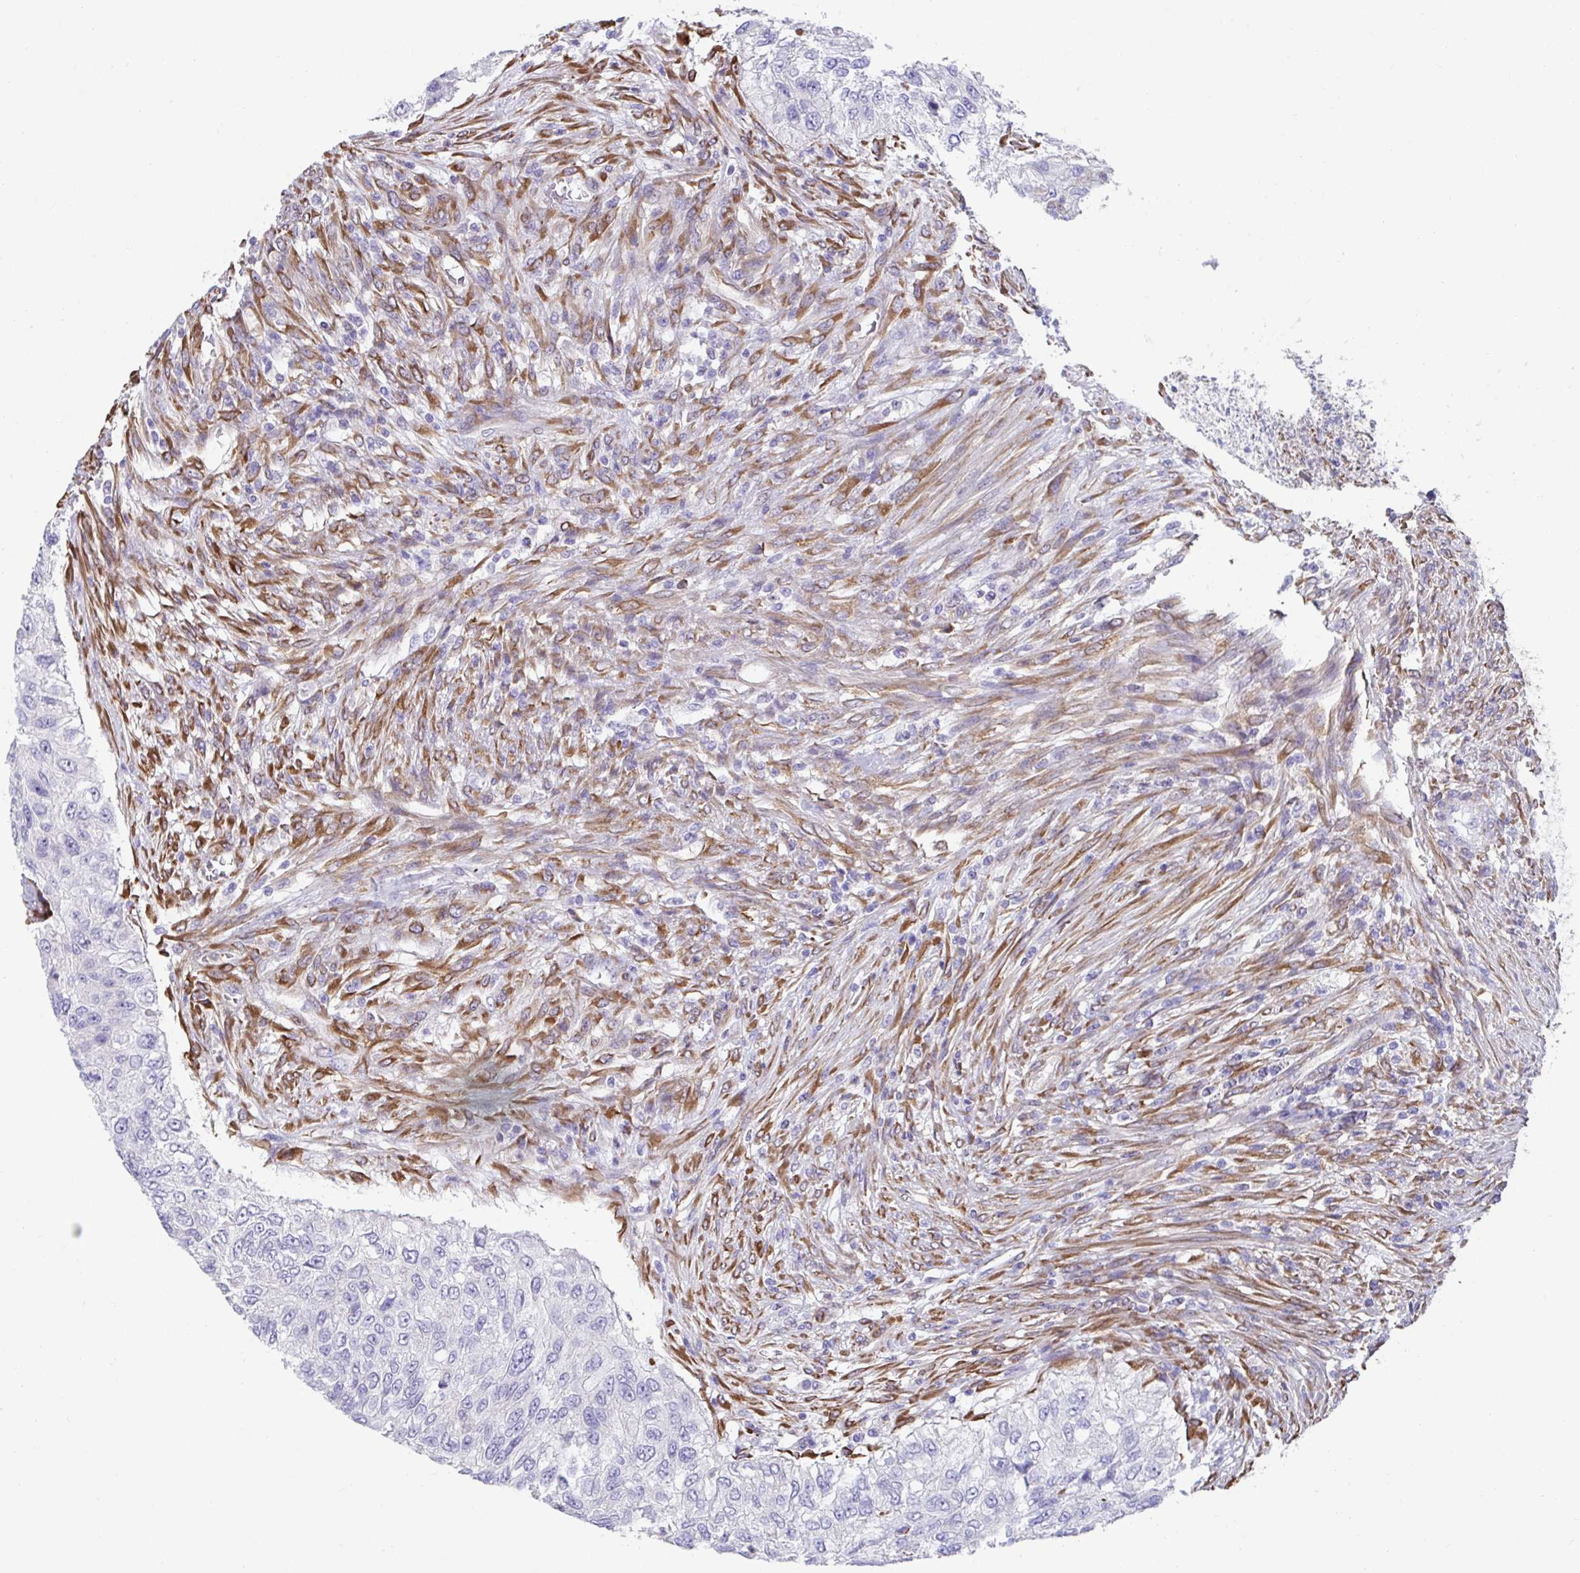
{"staining": {"intensity": "negative", "quantity": "none", "location": "none"}, "tissue": "urothelial cancer", "cell_type": "Tumor cells", "image_type": "cancer", "snomed": [{"axis": "morphology", "description": "Urothelial carcinoma, High grade"}, {"axis": "topography", "description": "Urinary bladder"}], "caption": "Urothelial cancer was stained to show a protein in brown. There is no significant staining in tumor cells. (DAB (3,3'-diaminobenzidine) IHC with hematoxylin counter stain).", "gene": "CXCR1", "patient": {"sex": "female", "age": 60}}